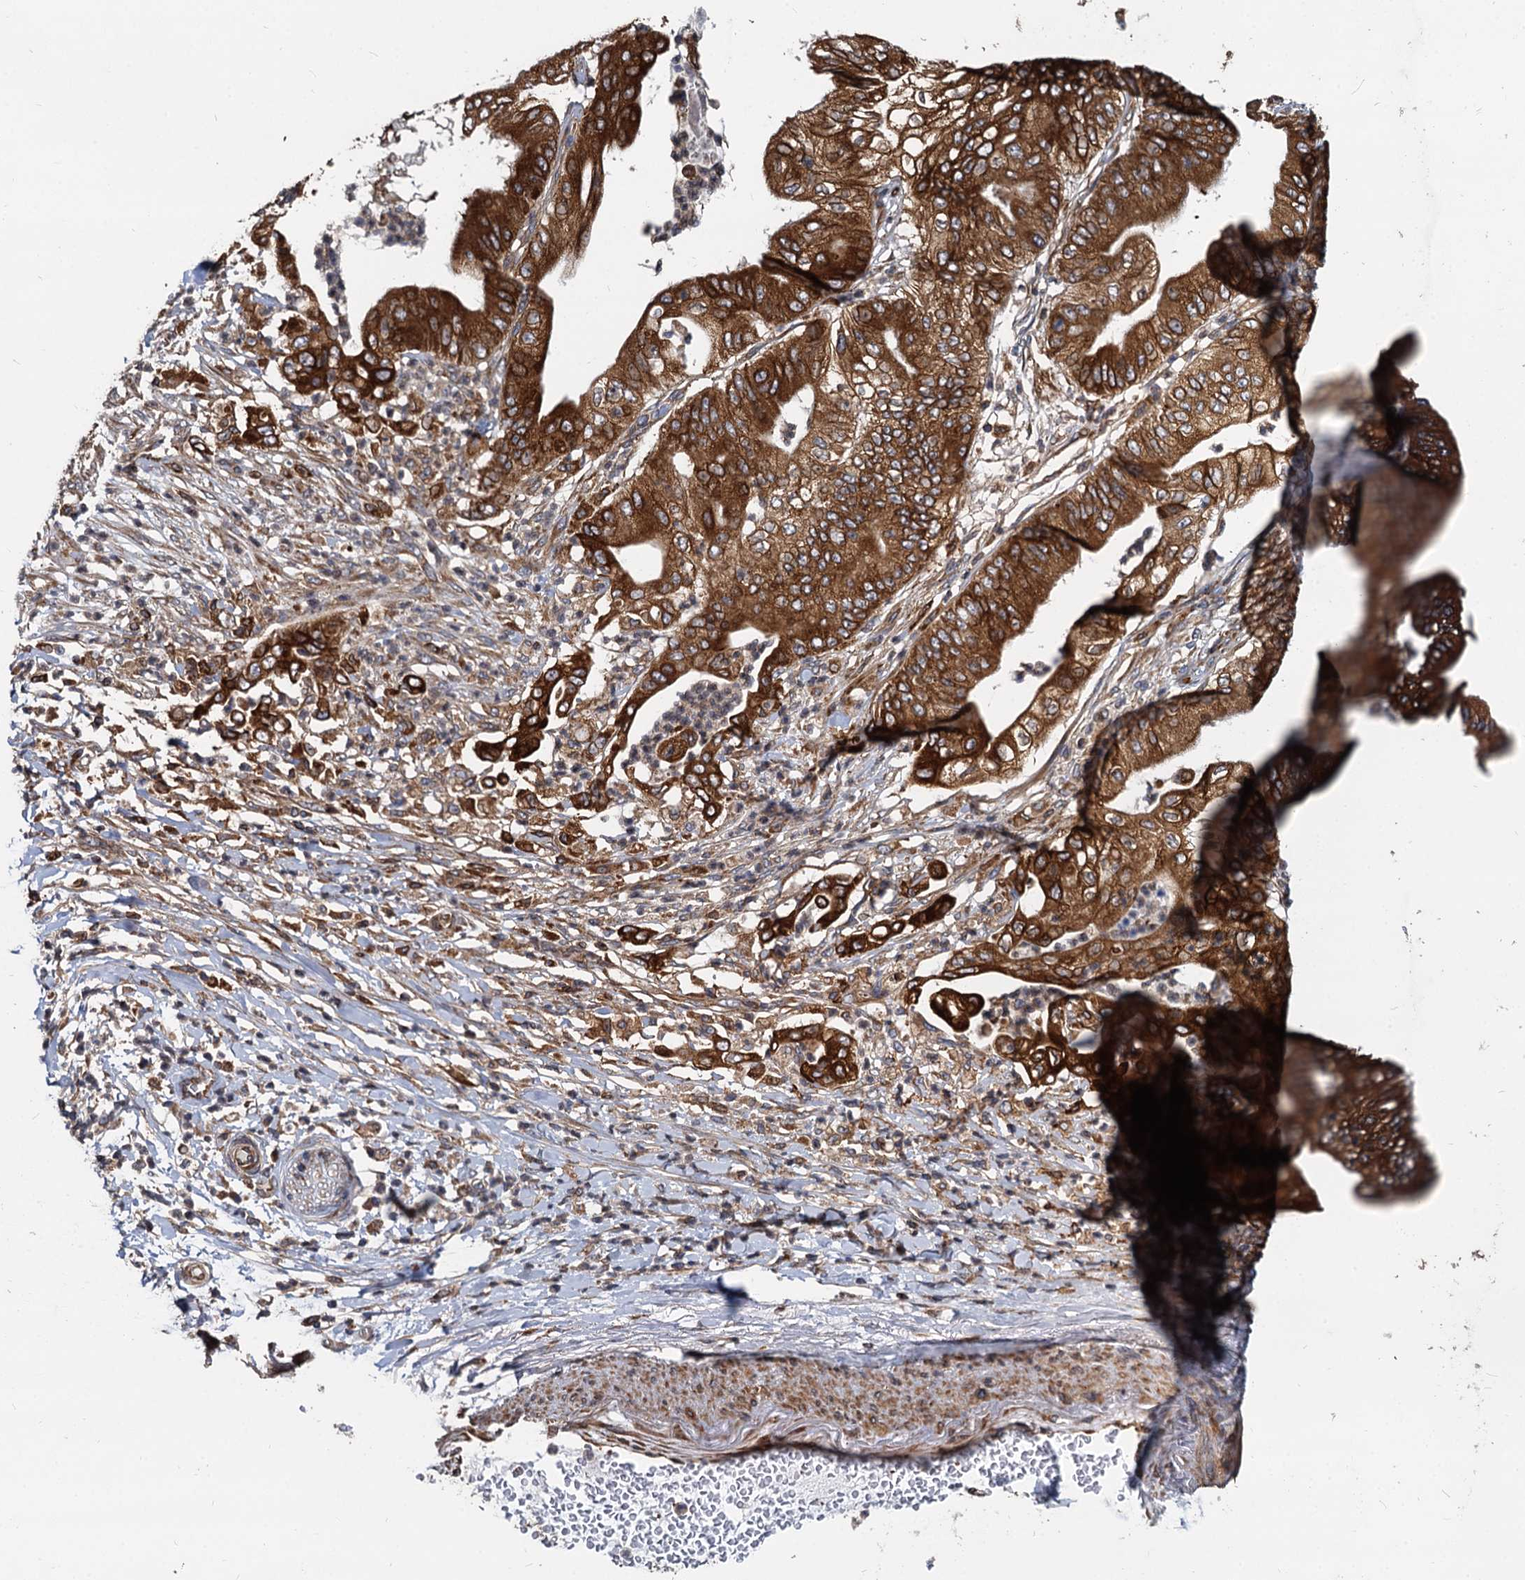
{"staining": {"intensity": "strong", "quantity": ">75%", "location": "cytoplasmic/membranous"}, "tissue": "pancreatic cancer", "cell_type": "Tumor cells", "image_type": "cancer", "snomed": [{"axis": "morphology", "description": "Adenocarcinoma, NOS"}, {"axis": "topography", "description": "Pancreas"}], "caption": "This photomicrograph displays immunohistochemistry (IHC) staining of pancreatic adenocarcinoma, with high strong cytoplasmic/membranous positivity in approximately >75% of tumor cells.", "gene": "STIM1", "patient": {"sex": "female", "age": 77}}